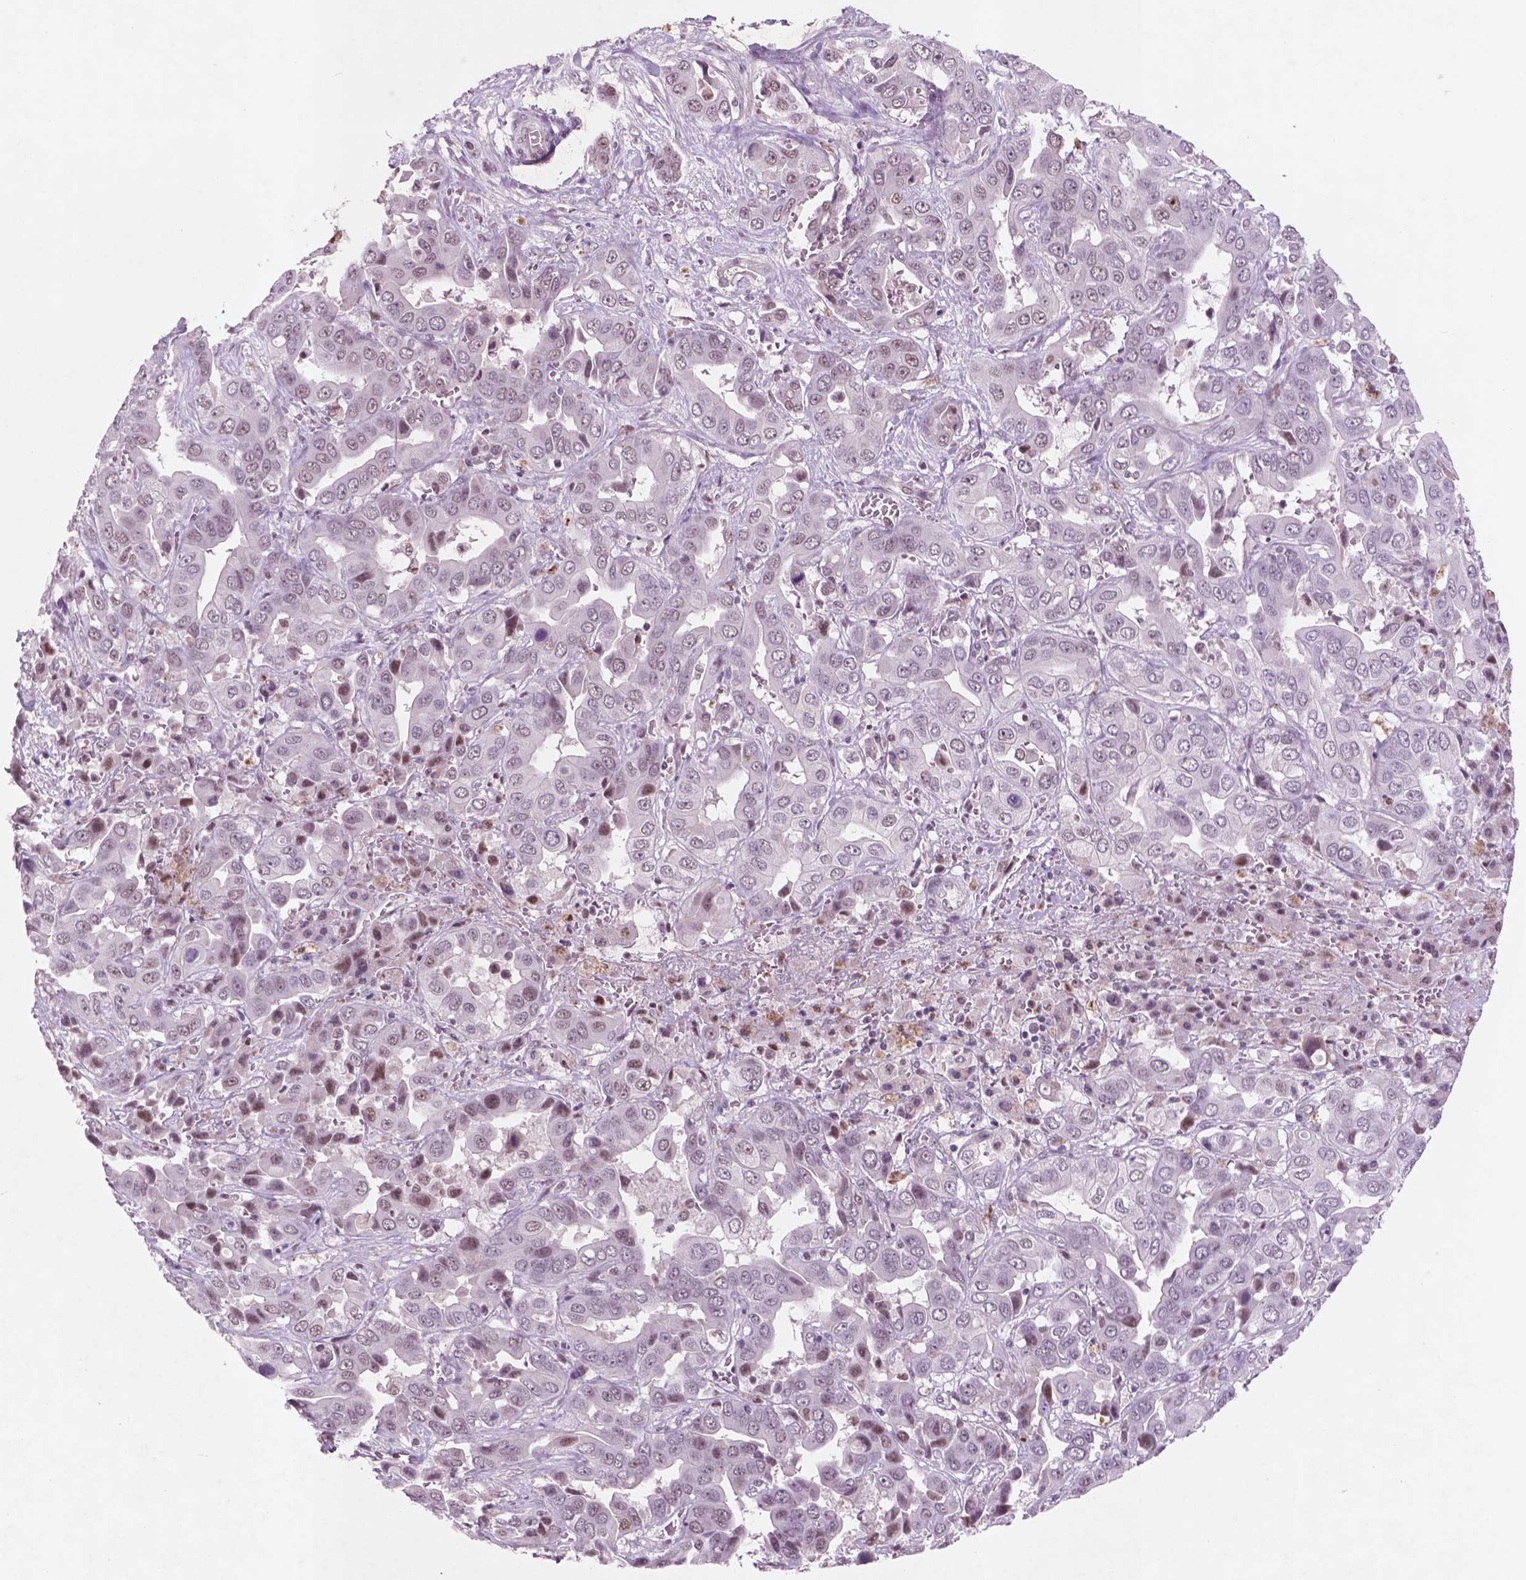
{"staining": {"intensity": "moderate", "quantity": "<25%", "location": "nuclear"}, "tissue": "liver cancer", "cell_type": "Tumor cells", "image_type": "cancer", "snomed": [{"axis": "morphology", "description": "Cholangiocarcinoma"}, {"axis": "topography", "description": "Liver"}], "caption": "Cholangiocarcinoma (liver) was stained to show a protein in brown. There is low levels of moderate nuclear expression in about <25% of tumor cells. (Stains: DAB (3,3'-diaminobenzidine) in brown, nuclei in blue, Microscopy: brightfield microscopy at high magnification).", "gene": "CTR9", "patient": {"sex": "female", "age": 52}}